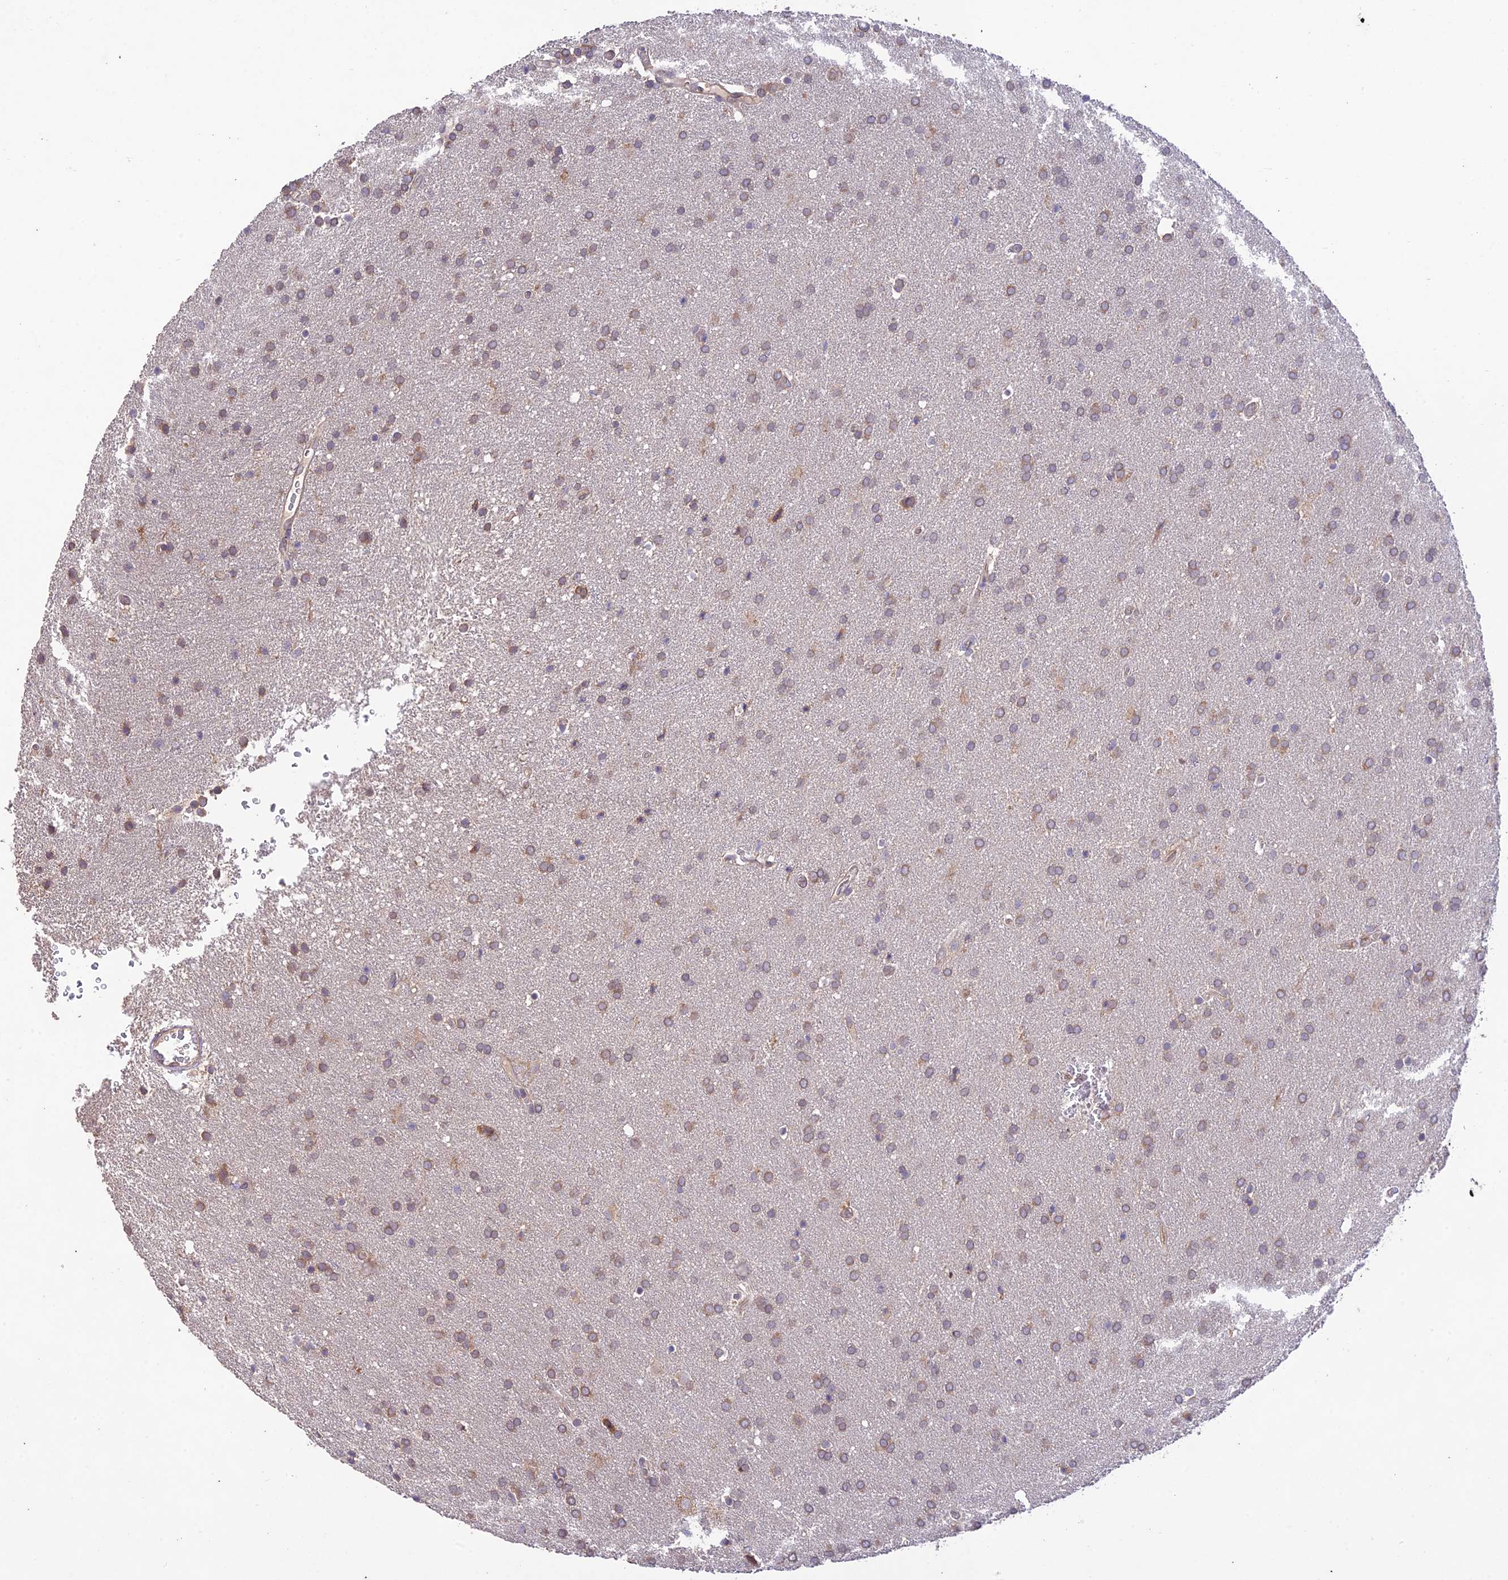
{"staining": {"intensity": "weak", "quantity": ">75%", "location": "cytoplasmic/membranous"}, "tissue": "glioma", "cell_type": "Tumor cells", "image_type": "cancer", "snomed": [{"axis": "morphology", "description": "Glioma, malignant, Low grade"}, {"axis": "topography", "description": "Brain"}], "caption": "Weak cytoplasmic/membranous protein expression is present in approximately >75% of tumor cells in malignant glioma (low-grade).", "gene": "TMEM259", "patient": {"sex": "female", "age": 32}}